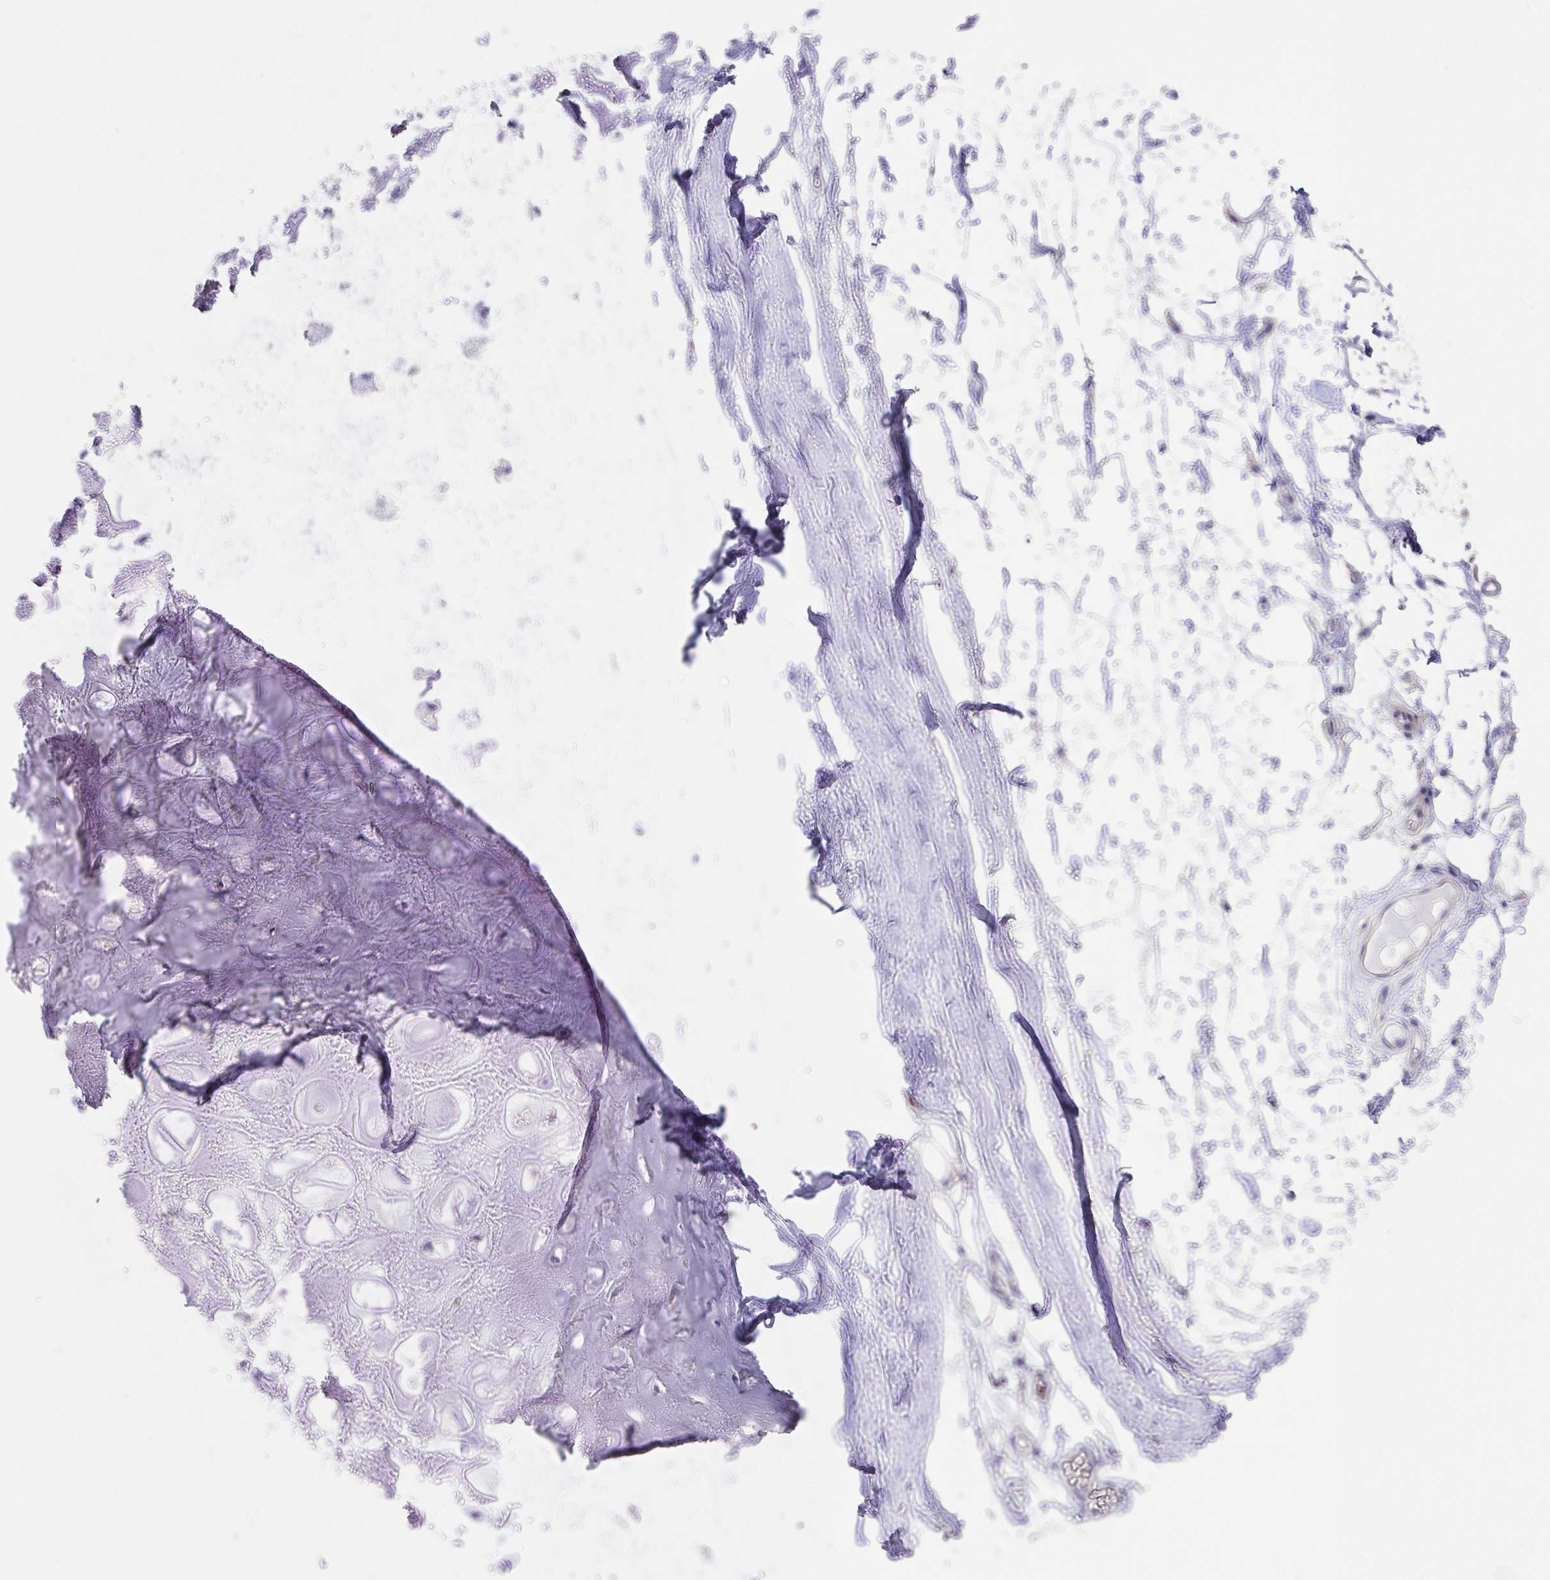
{"staining": {"intensity": "negative", "quantity": "none", "location": "none"}, "tissue": "adipose tissue", "cell_type": "Adipocytes", "image_type": "normal", "snomed": [{"axis": "morphology", "description": "Normal tissue, NOS"}, {"axis": "topography", "description": "Lymph node"}, {"axis": "topography", "description": "Cartilage tissue"}, {"axis": "topography", "description": "Nasopharynx"}], "caption": "Adipose tissue was stained to show a protein in brown. There is no significant positivity in adipocytes. Nuclei are stained in blue.", "gene": "GOLGA1", "patient": {"sex": "male", "age": 63}}